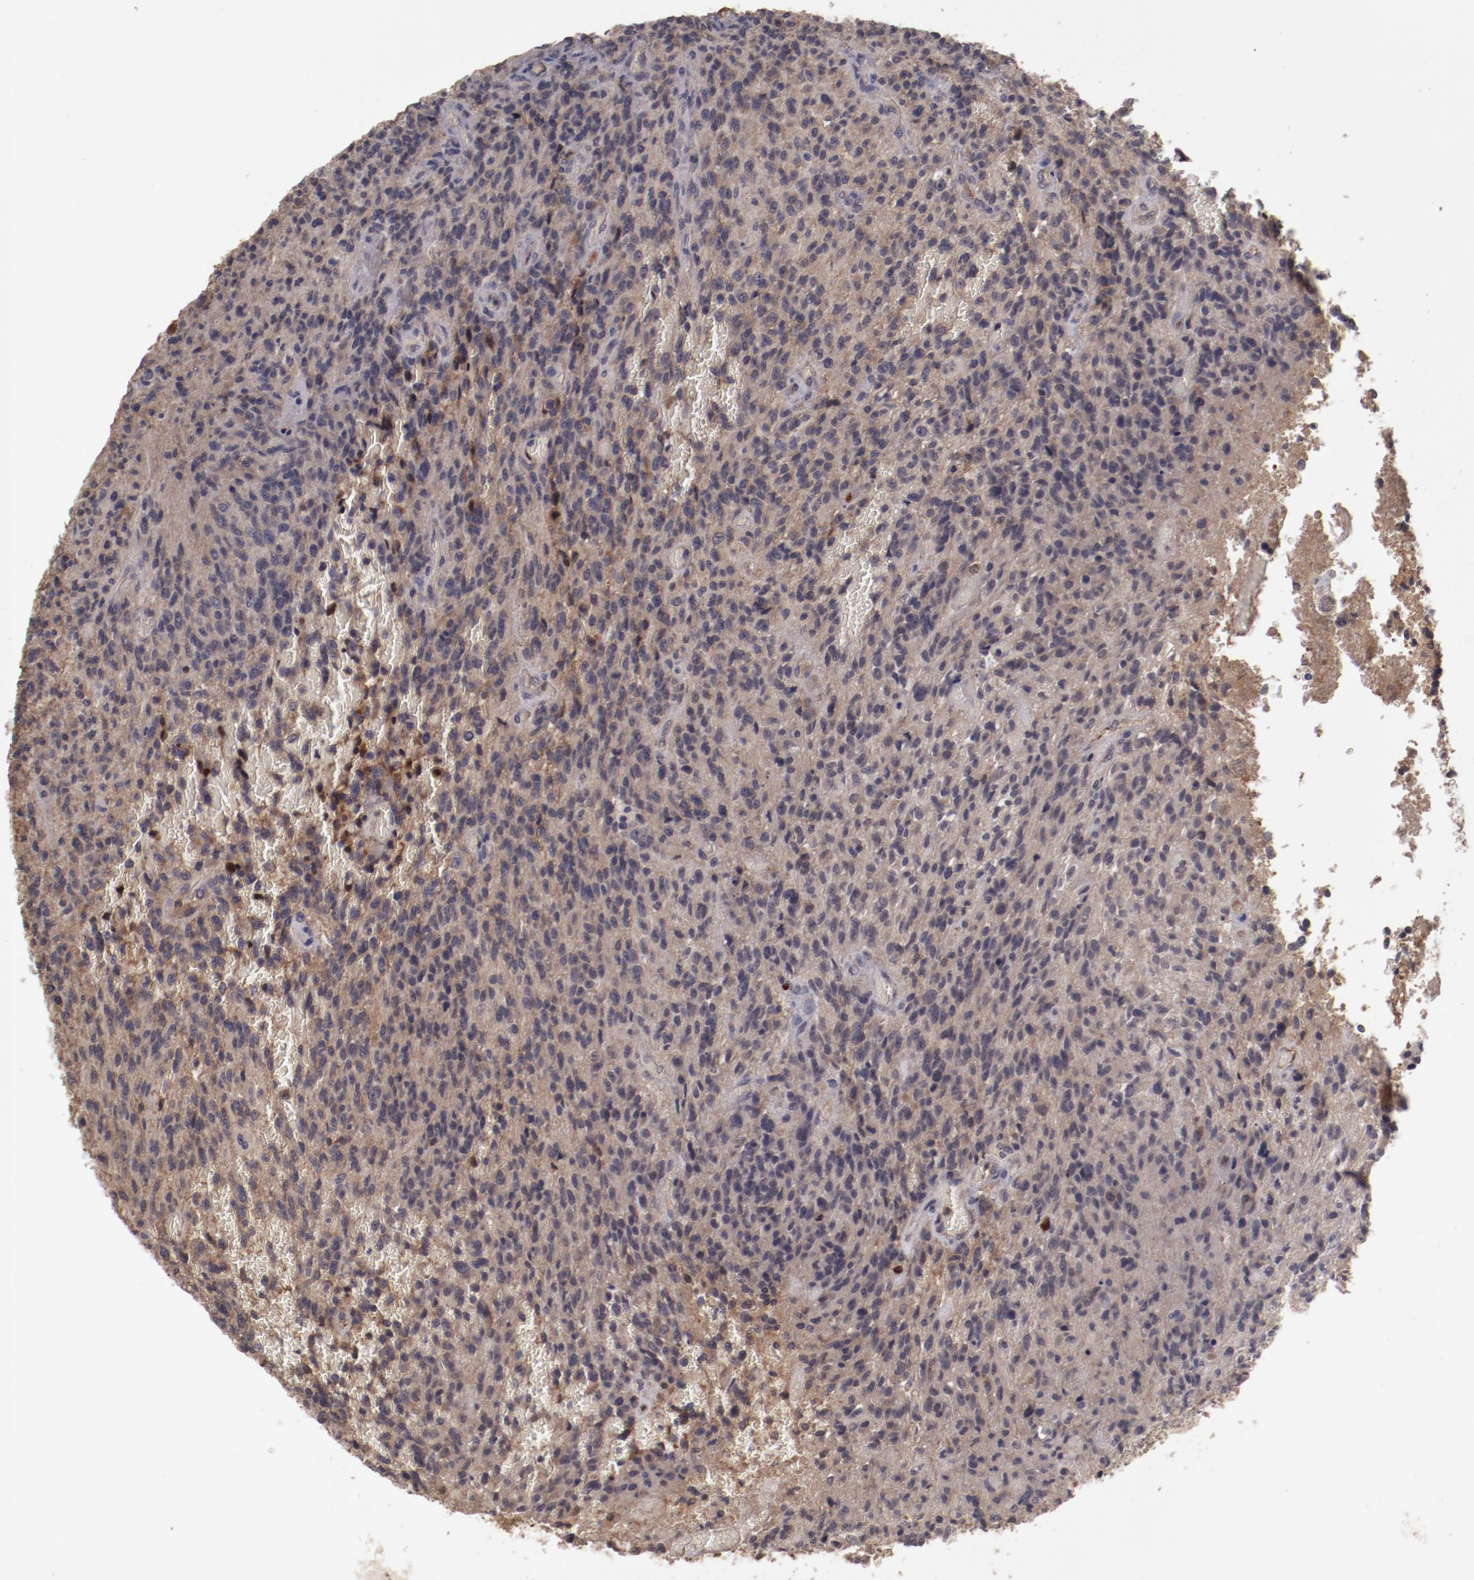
{"staining": {"intensity": "moderate", "quantity": ">75%", "location": "cytoplasmic/membranous"}, "tissue": "glioma", "cell_type": "Tumor cells", "image_type": "cancer", "snomed": [{"axis": "morphology", "description": "Normal tissue, NOS"}, {"axis": "morphology", "description": "Glioma, malignant, High grade"}, {"axis": "topography", "description": "Cerebral cortex"}], "caption": "Immunohistochemistry (DAB) staining of high-grade glioma (malignant) exhibits moderate cytoplasmic/membranous protein positivity in about >75% of tumor cells.", "gene": "CP", "patient": {"sex": "male", "age": 56}}